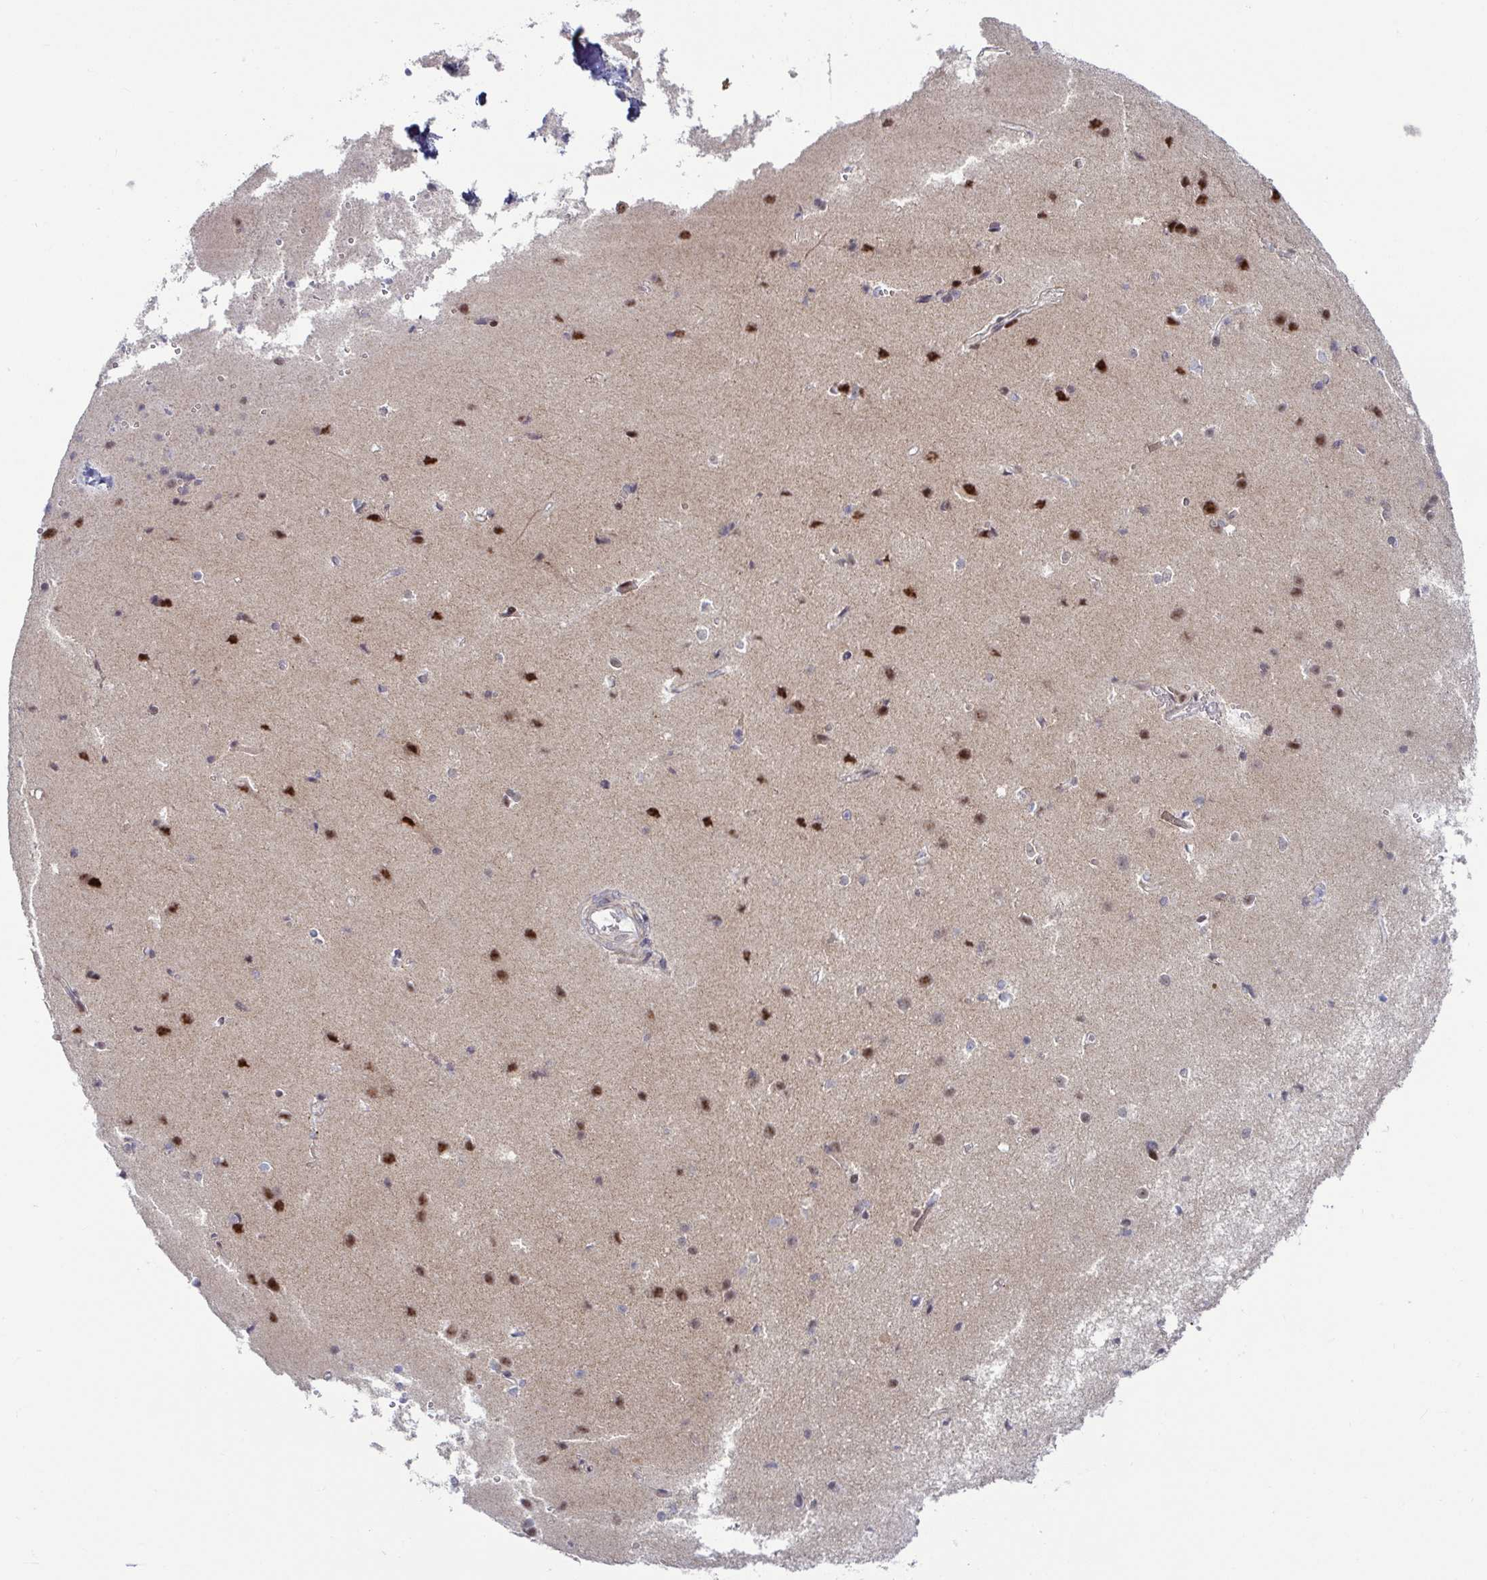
{"staining": {"intensity": "negative", "quantity": "none", "location": "none"}, "tissue": "cerebral cortex", "cell_type": "Endothelial cells", "image_type": "normal", "snomed": [{"axis": "morphology", "description": "Normal tissue, NOS"}, {"axis": "topography", "description": "Cerebral cortex"}], "caption": "Endothelial cells are negative for protein expression in normal human cerebral cortex. (Immunohistochemistry, brightfield microscopy, high magnification).", "gene": "DZIP1", "patient": {"sex": "male", "age": 37}}